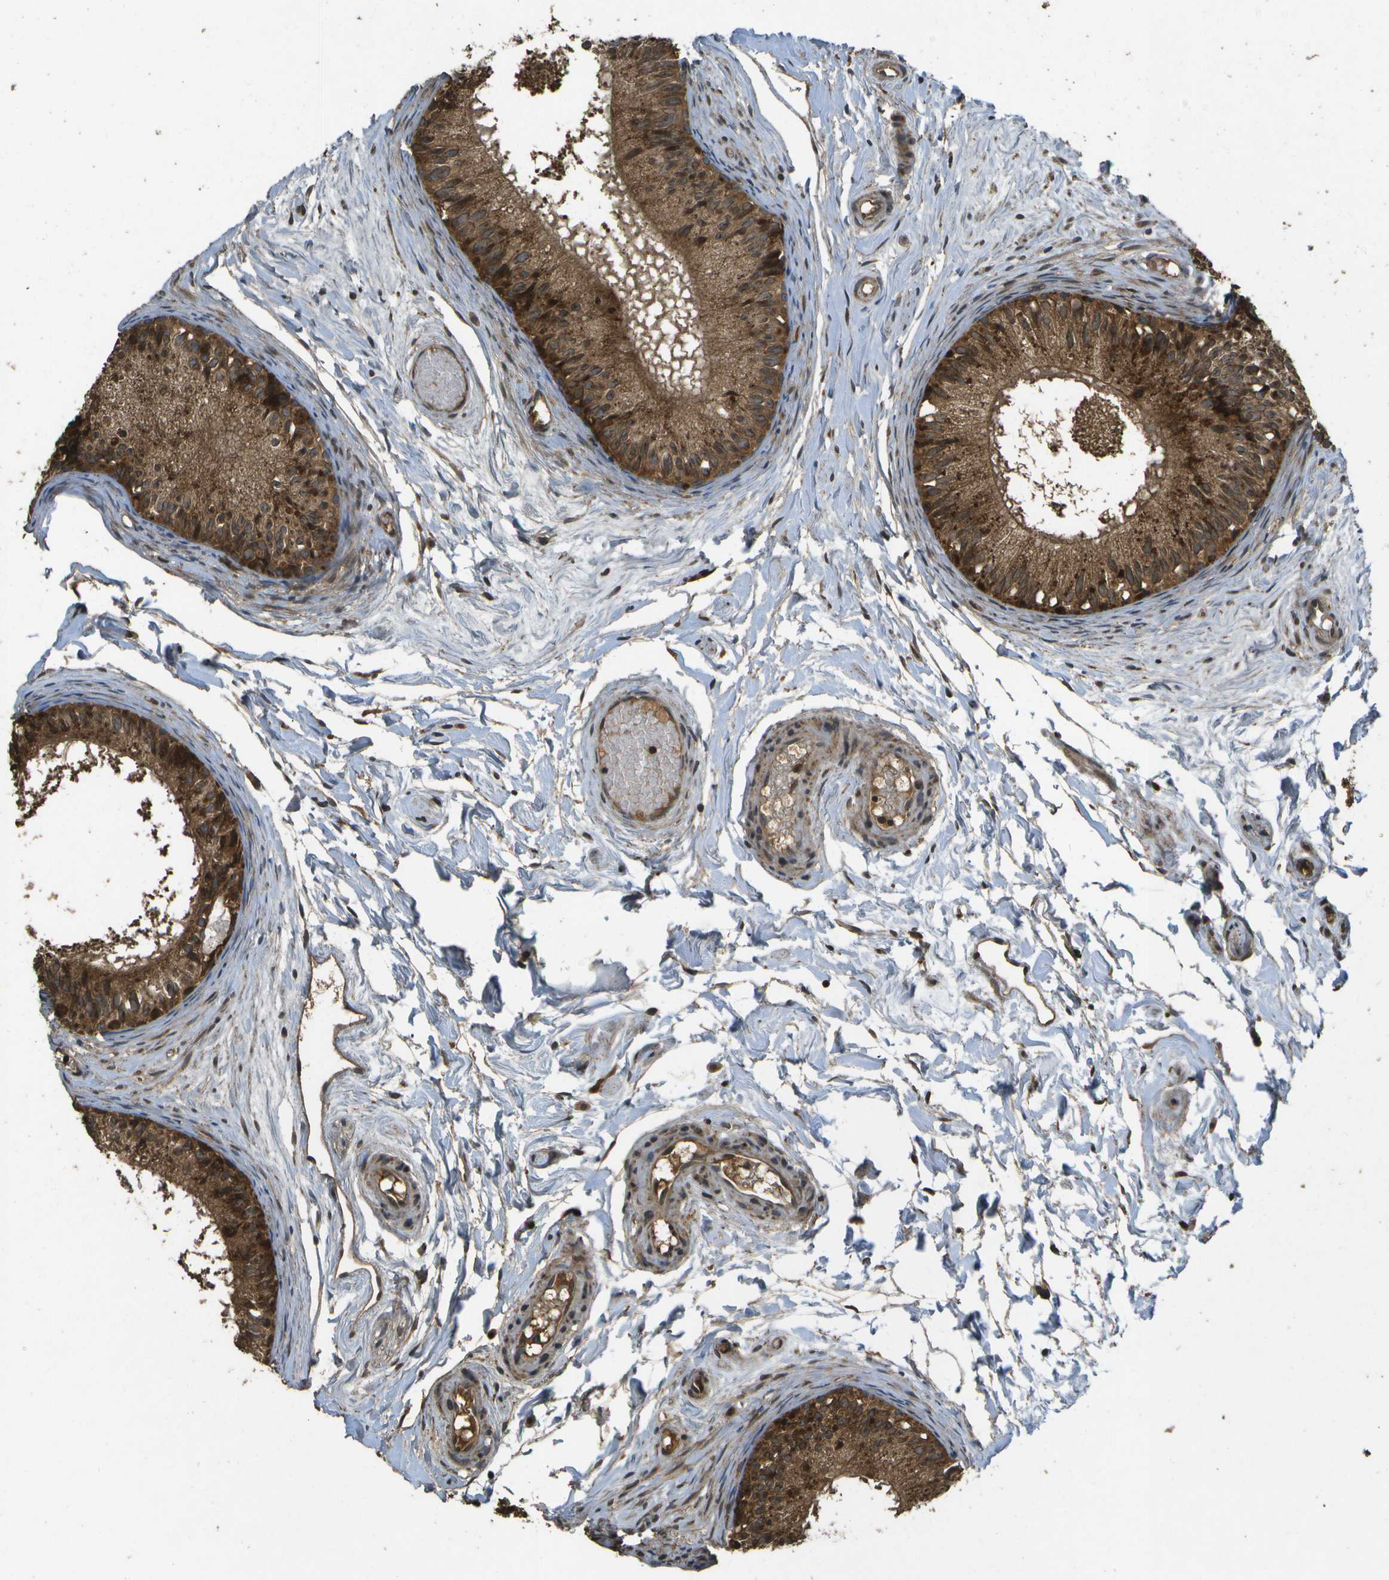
{"staining": {"intensity": "moderate", "quantity": ">75%", "location": "cytoplasmic/membranous"}, "tissue": "epididymis", "cell_type": "Glandular cells", "image_type": "normal", "snomed": [{"axis": "morphology", "description": "Normal tissue, NOS"}, {"axis": "topography", "description": "Epididymis"}], "caption": "Moderate cytoplasmic/membranous protein positivity is identified in approximately >75% of glandular cells in epididymis.", "gene": "HFE", "patient": {"sex": "male", "age": 46}}